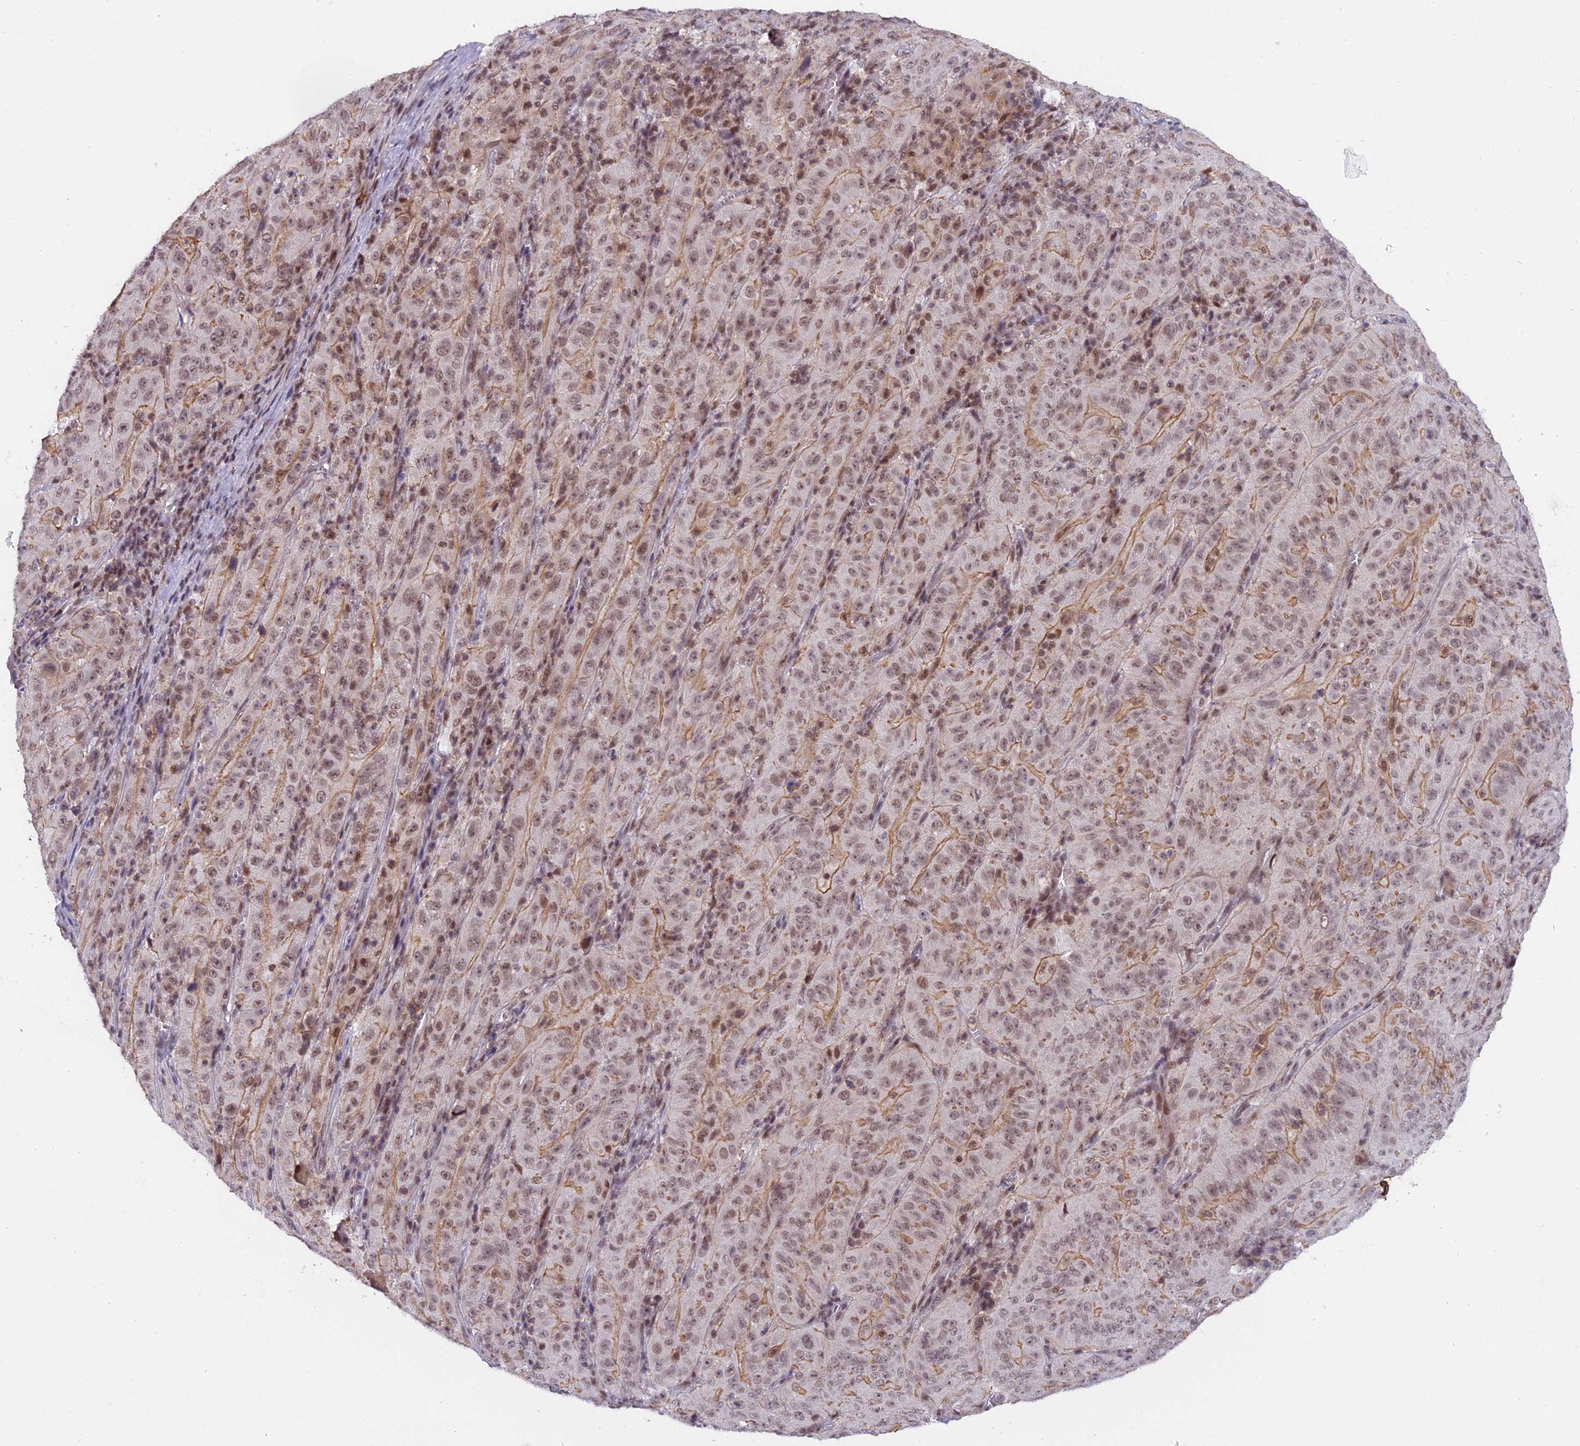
{"staining": {"intensity": "moderate", "quantity": ">75%", "location": "cytoplasmic/membranous,nuclear"}, "tissue": "pancreatic cancer", "cell_type": "Tumor cells", "image_type": "cancer", "snomed": [{"axis": "morphology", "description": "Adenocarcinoma, NOS"}, {"axis": "topography", "description": "Pancreas"}], "caption": "Pancreatic adenocarcinoma stained for a protein displays moderate cytoplasmic/membranous and nuclear positivity in tumor cells.", "gene": "TADA3", "patient": {"sex": "male", "age": 63}}